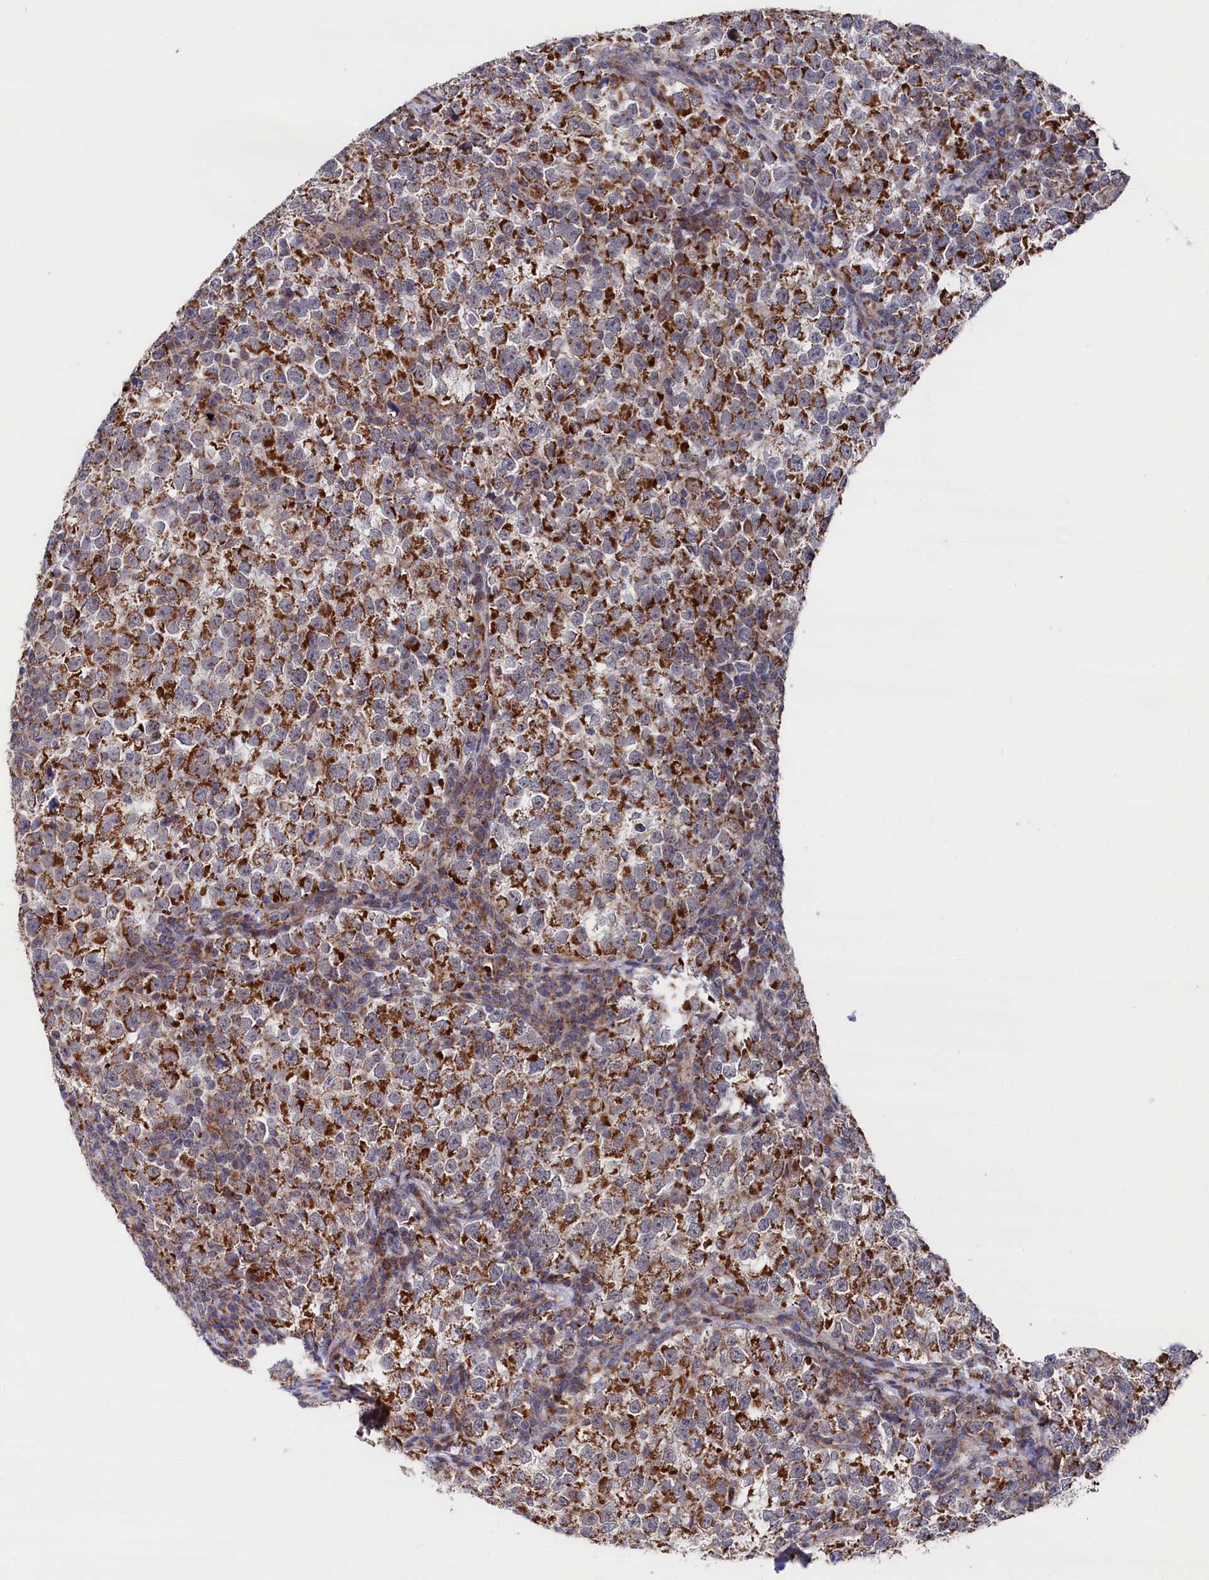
{"staining": {"intensity": "strong", "quantity": ">75%", "location": "cytoplasmic/membranous"}, "tissue": "testis cancer", "cell_type": "Tumor cells", "image_type": "cancer", "snomed": [{"axis": "morphology", "description": "Normal tissue, NOS"}, {"axis": "morphology", "description": "Seminoma, NOS"}, {"axis": "topography", "description": "Testis"}], "caption": "A high-resolution photomicrograph shows IHC staining of seminoma (testis), which exhibits strong cytoplasmic/membranous positivity in about >75% of tumor cells.", "gene": "CHCHD1", "patient": {"sex": "male", "age": 43}}